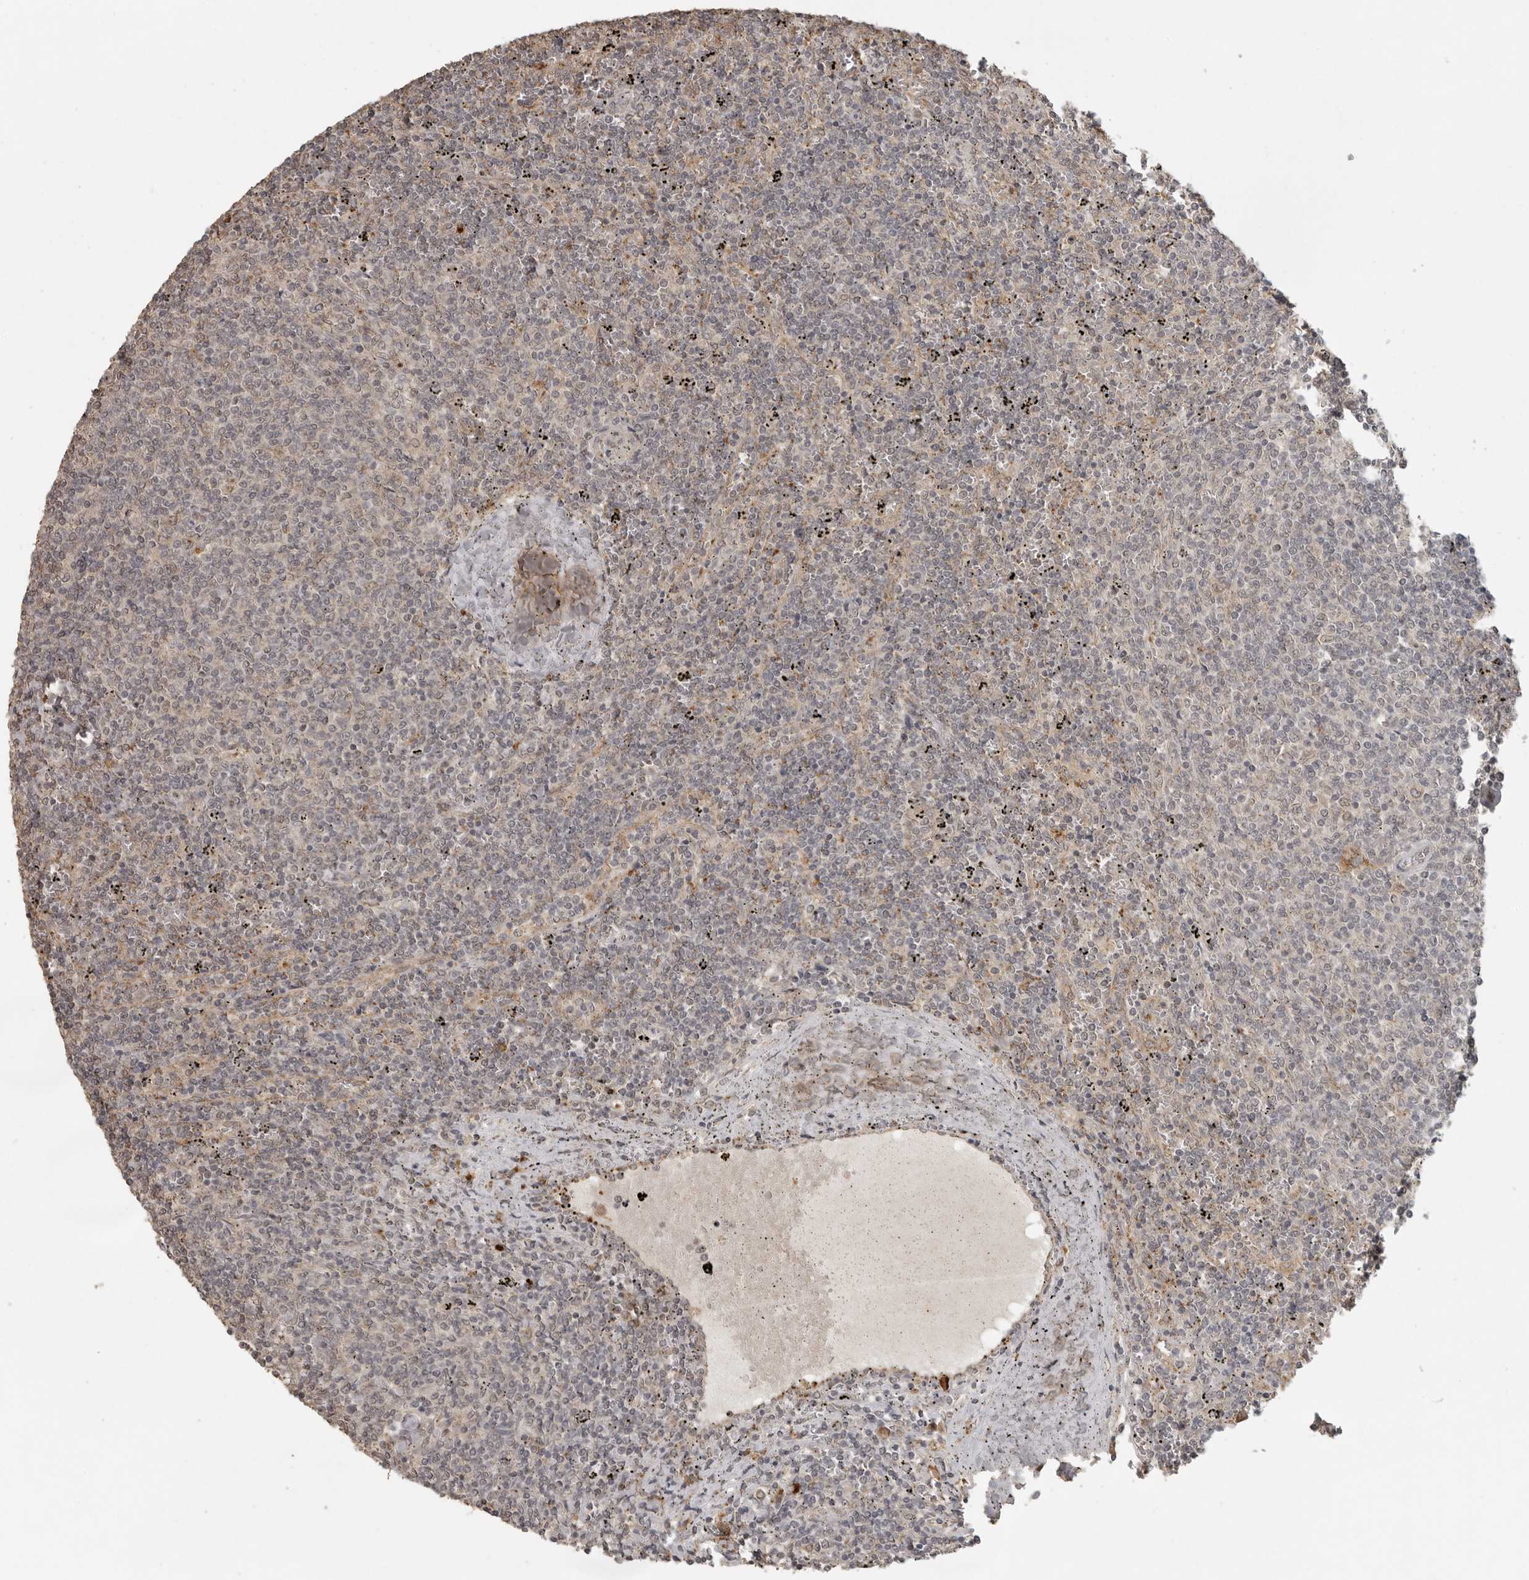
{"staining": {"intensity": "negative", "quantity": "none", "location": "none"}, "tissue": "lymphoma", "cell_type": "Tumor cells", "image_type": "cancer", "snomed": [{"axis": "morphology", "description": "Malignant lymphoma, non-Hodgkin's type, Low grade"}, {"axis": "topography", "description": "Spleen"}], "caption": "There is no significant expression in tumor cells of lymphoma.", "gene": "CTF1", "patient": {"sex": "female", "age": 50}}